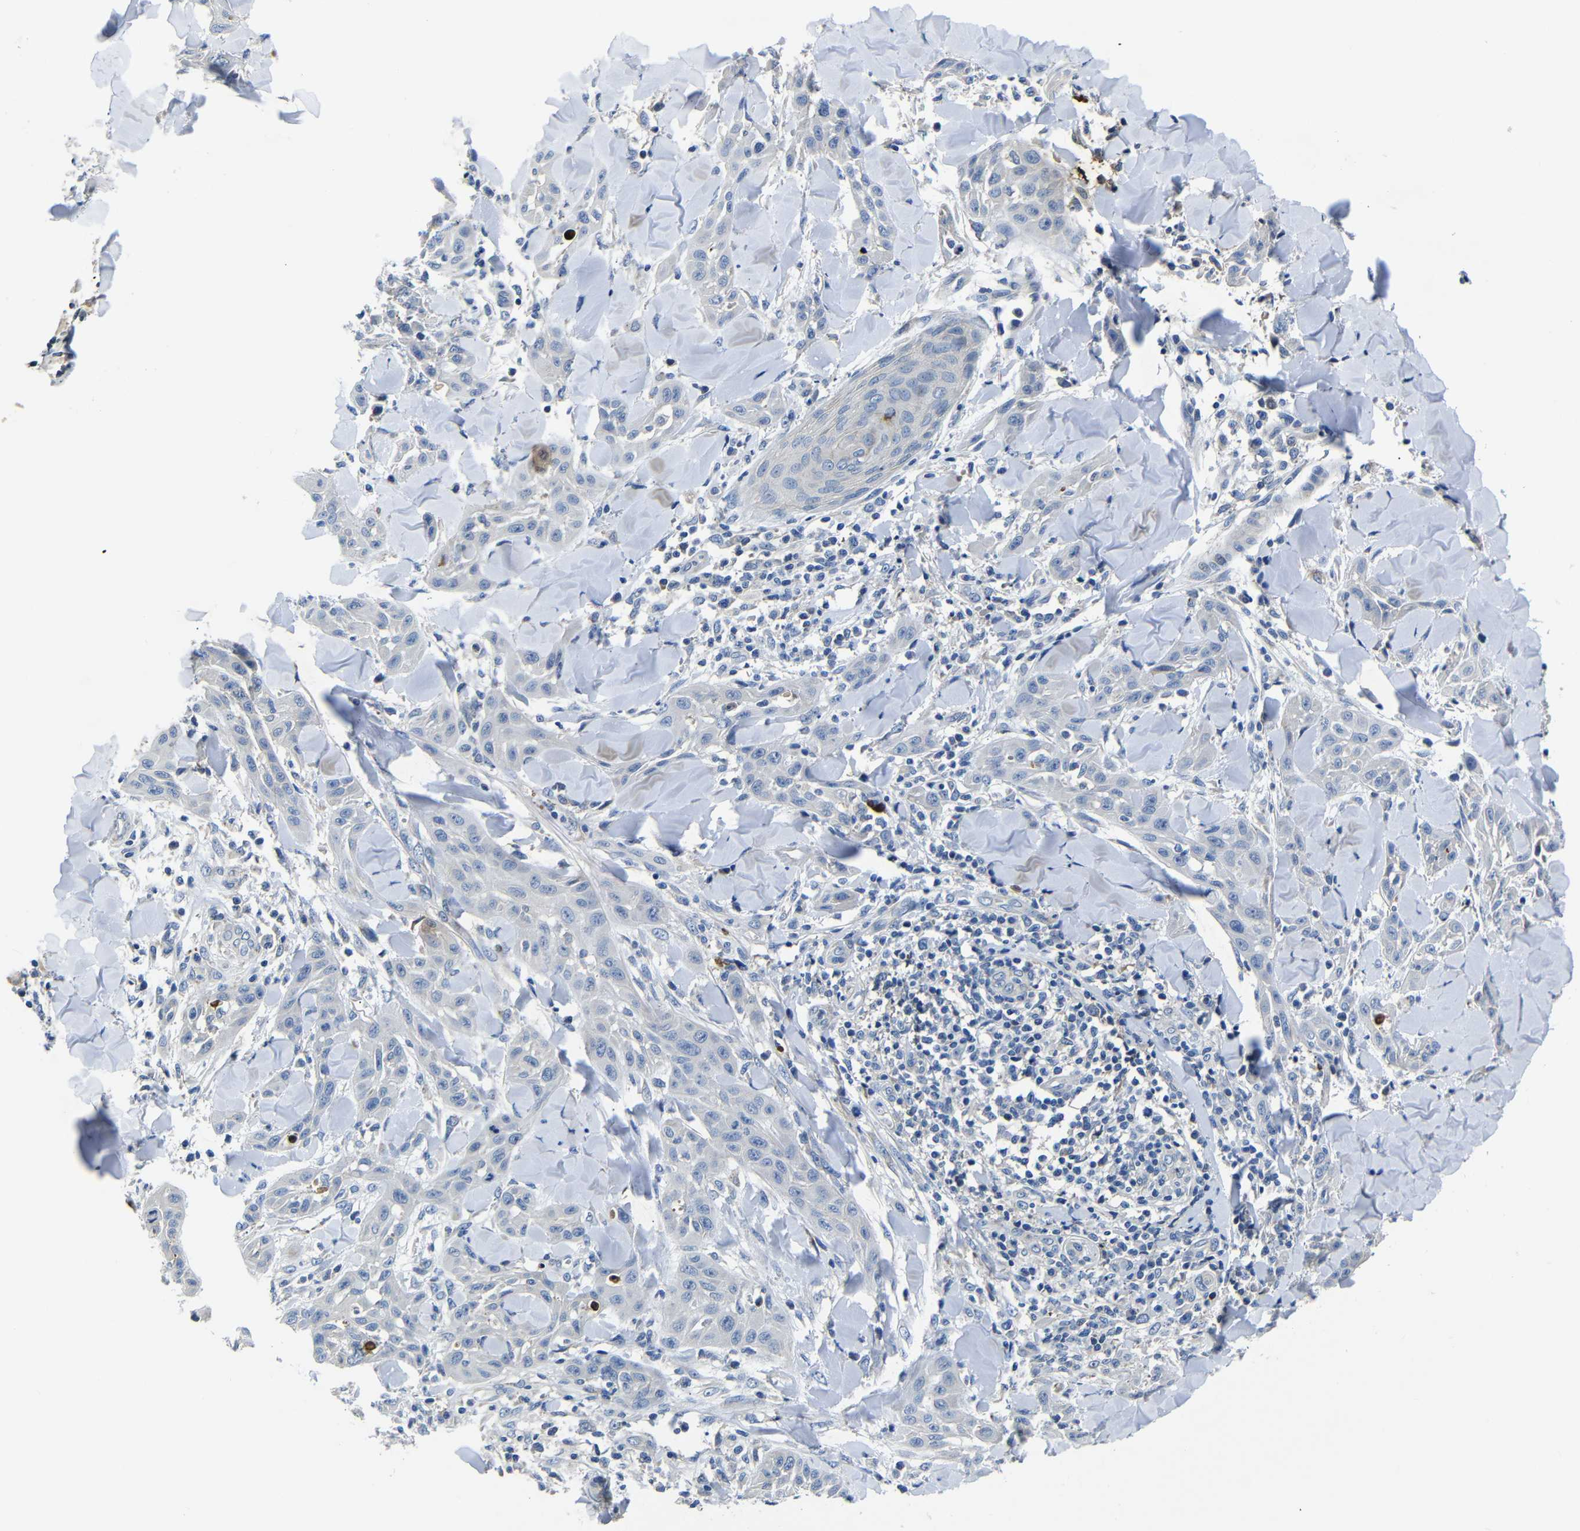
{"staining": {"intensity": "negative", "quantity": "none", "location": "none"}, "tissue": "skin cancer", "cell_type": "Tumor cells", "image_type": "cancer", "snomed": [{"axis": "morphology", "description": "Squamous cell carcinoma, NOS"}, {"axis": "topography", "description": "Skin"}], "caption": "Tumor cells are negative for brown protein staining in squamous cell carcinoma (skin).", "gene": "AFDN", "patient": {"sex": "male", "age": 24}}